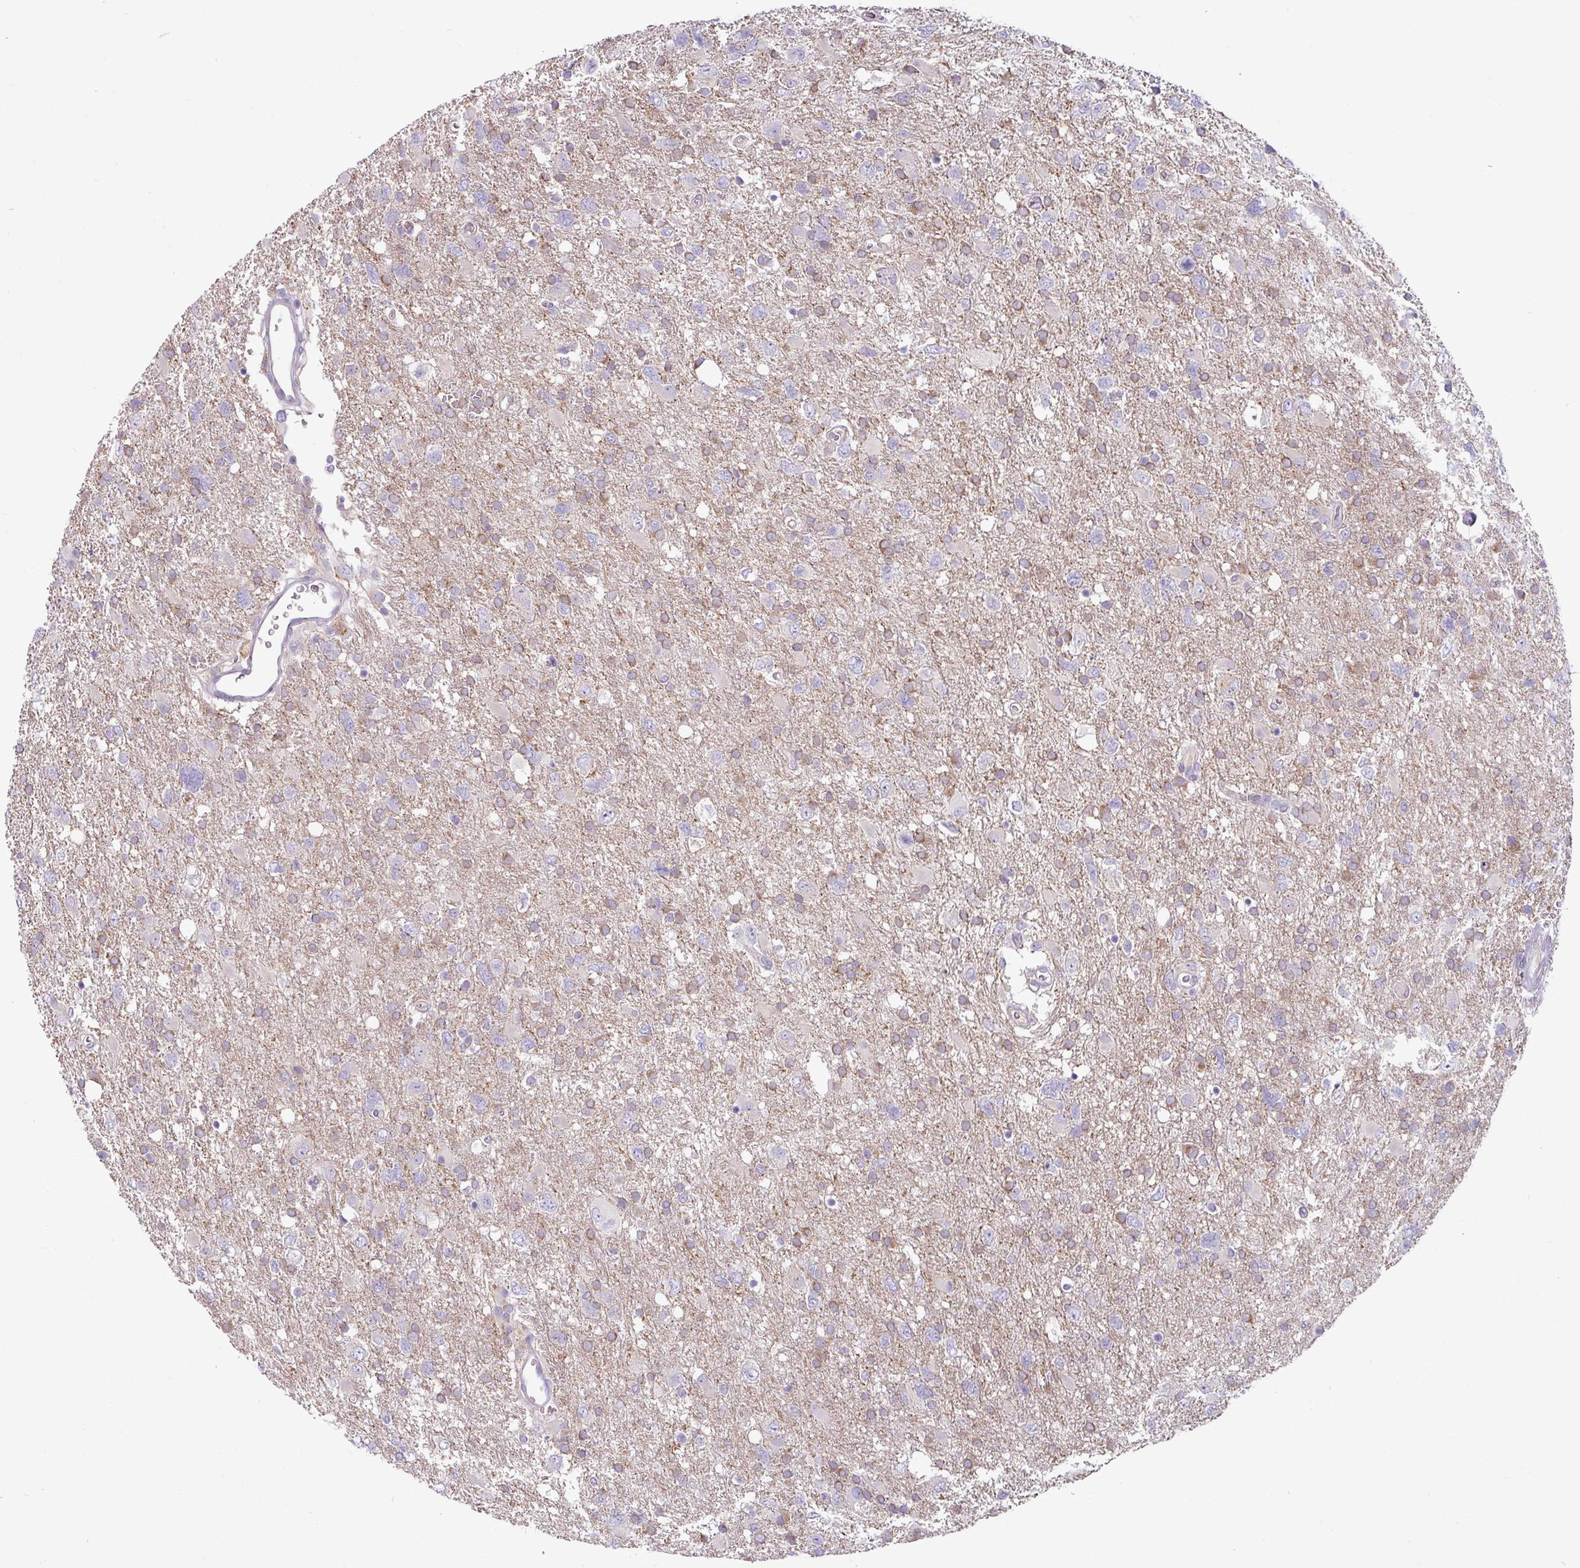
{"staining": {"intensity": "negative", "quantity": "none", "location": "none"}, "tissue": "glioma", "cell_type": "Tumor cells", "image_type": "cancer", "snomed": [{"axis": "morphology", "description": "Glioma, malignant, High grade"}, {"axis": "topography", "description": "Brain"}], "caption": "An image of glioma stained for a protein demonstrates no brown staining in tumor cells.", "gene": "ZNF524", "patient": {"sex": "male", "age": 61}}